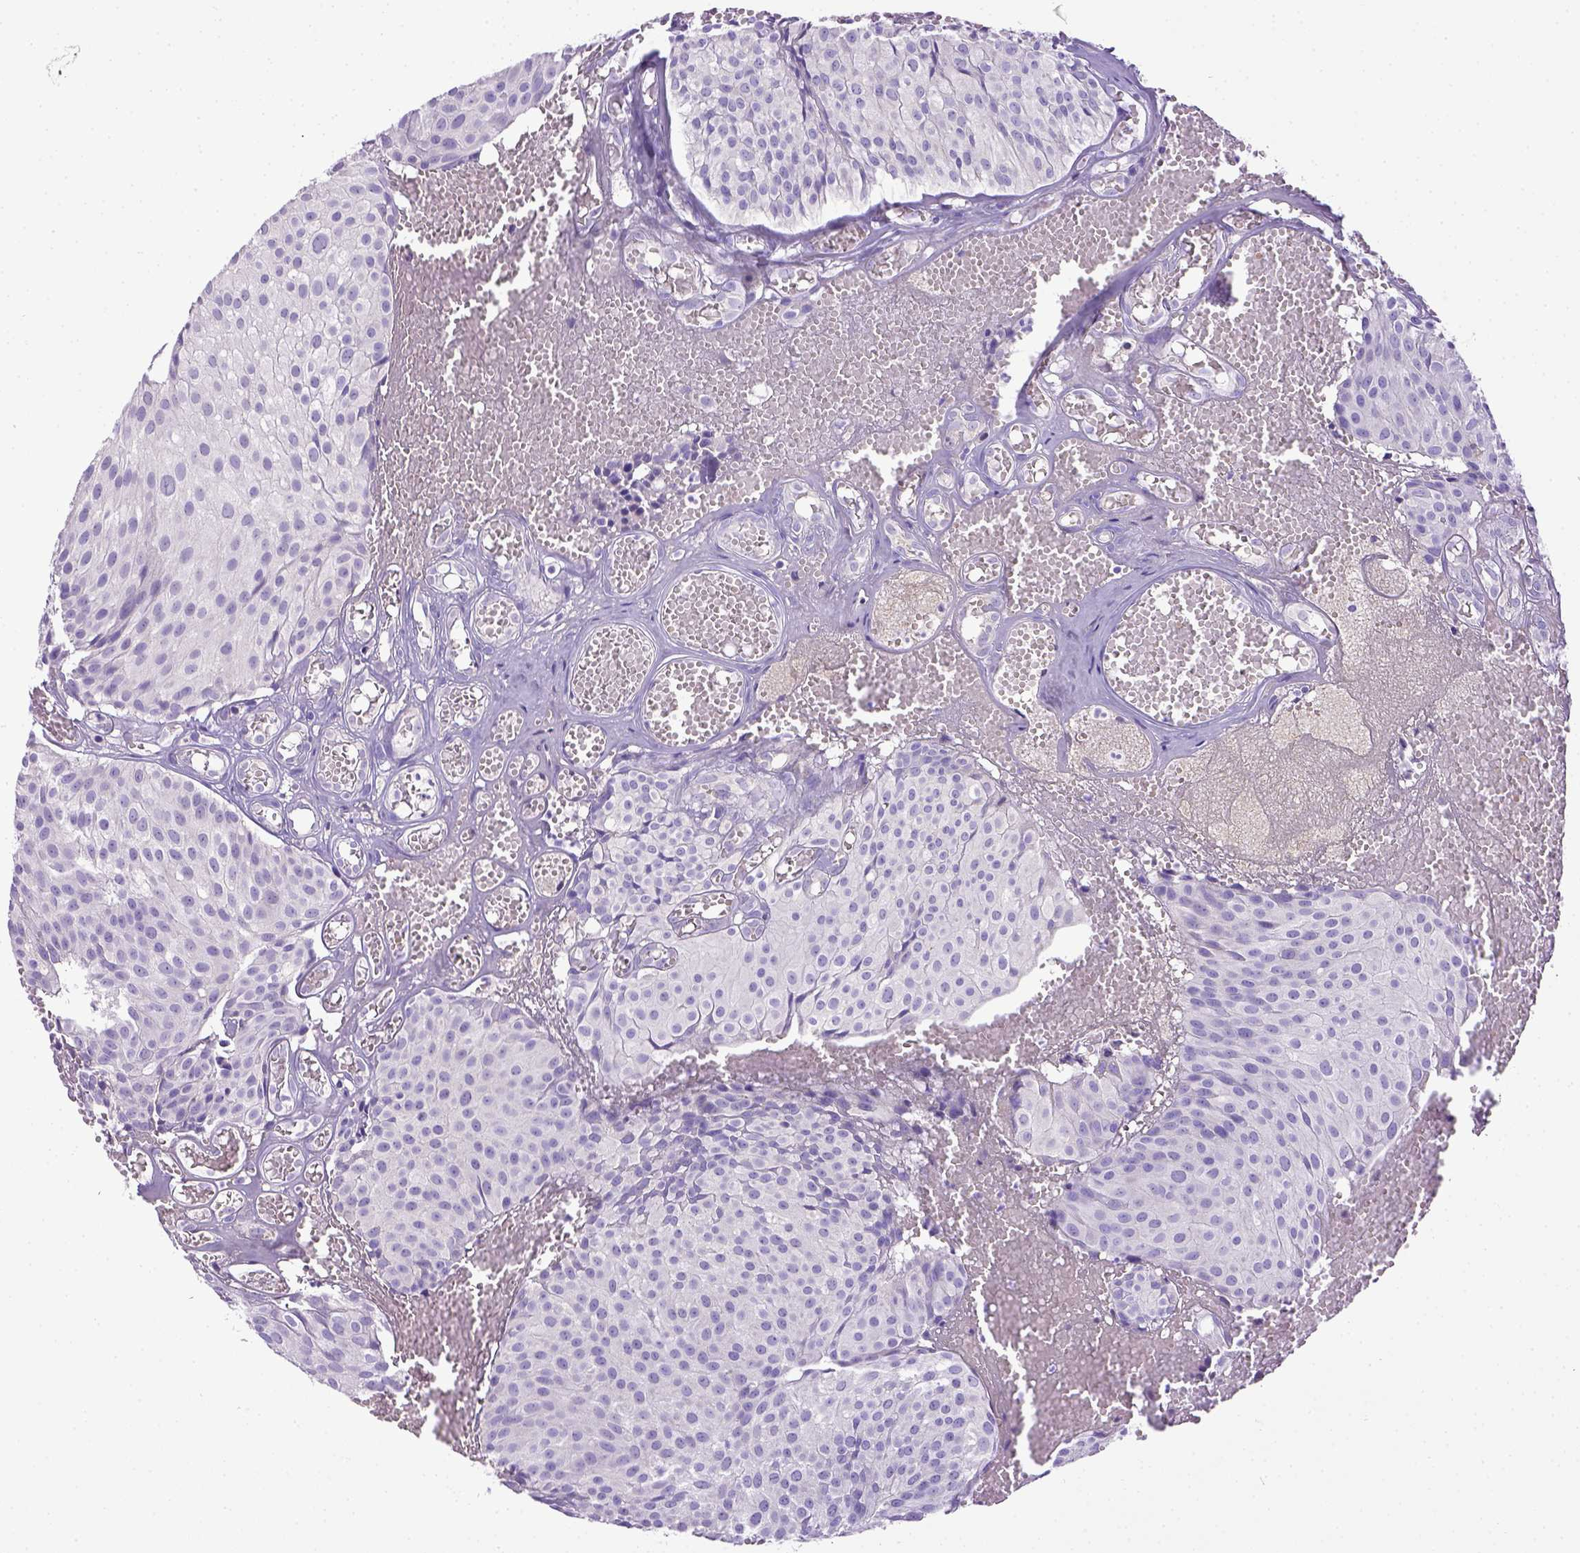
{"staining": {"intensity": "negative", "quantity": "none", "location": "none"}, "tissue": "urothelial cancer", "cell_type": "Tumor cells", "image_type": "cancer", "snomed": [{"axis": "morphology", "description": "Urothelial carcinoma, Low grade"}, {"axis": "topography", "description": "Urinary bladder"}], "caption": "DAB immunohistochemical staining of human urothelial cancer shows no significant positivity in tumor cells.", "gene": "CD40", "patient": {"sex": "male", "age": 63}}